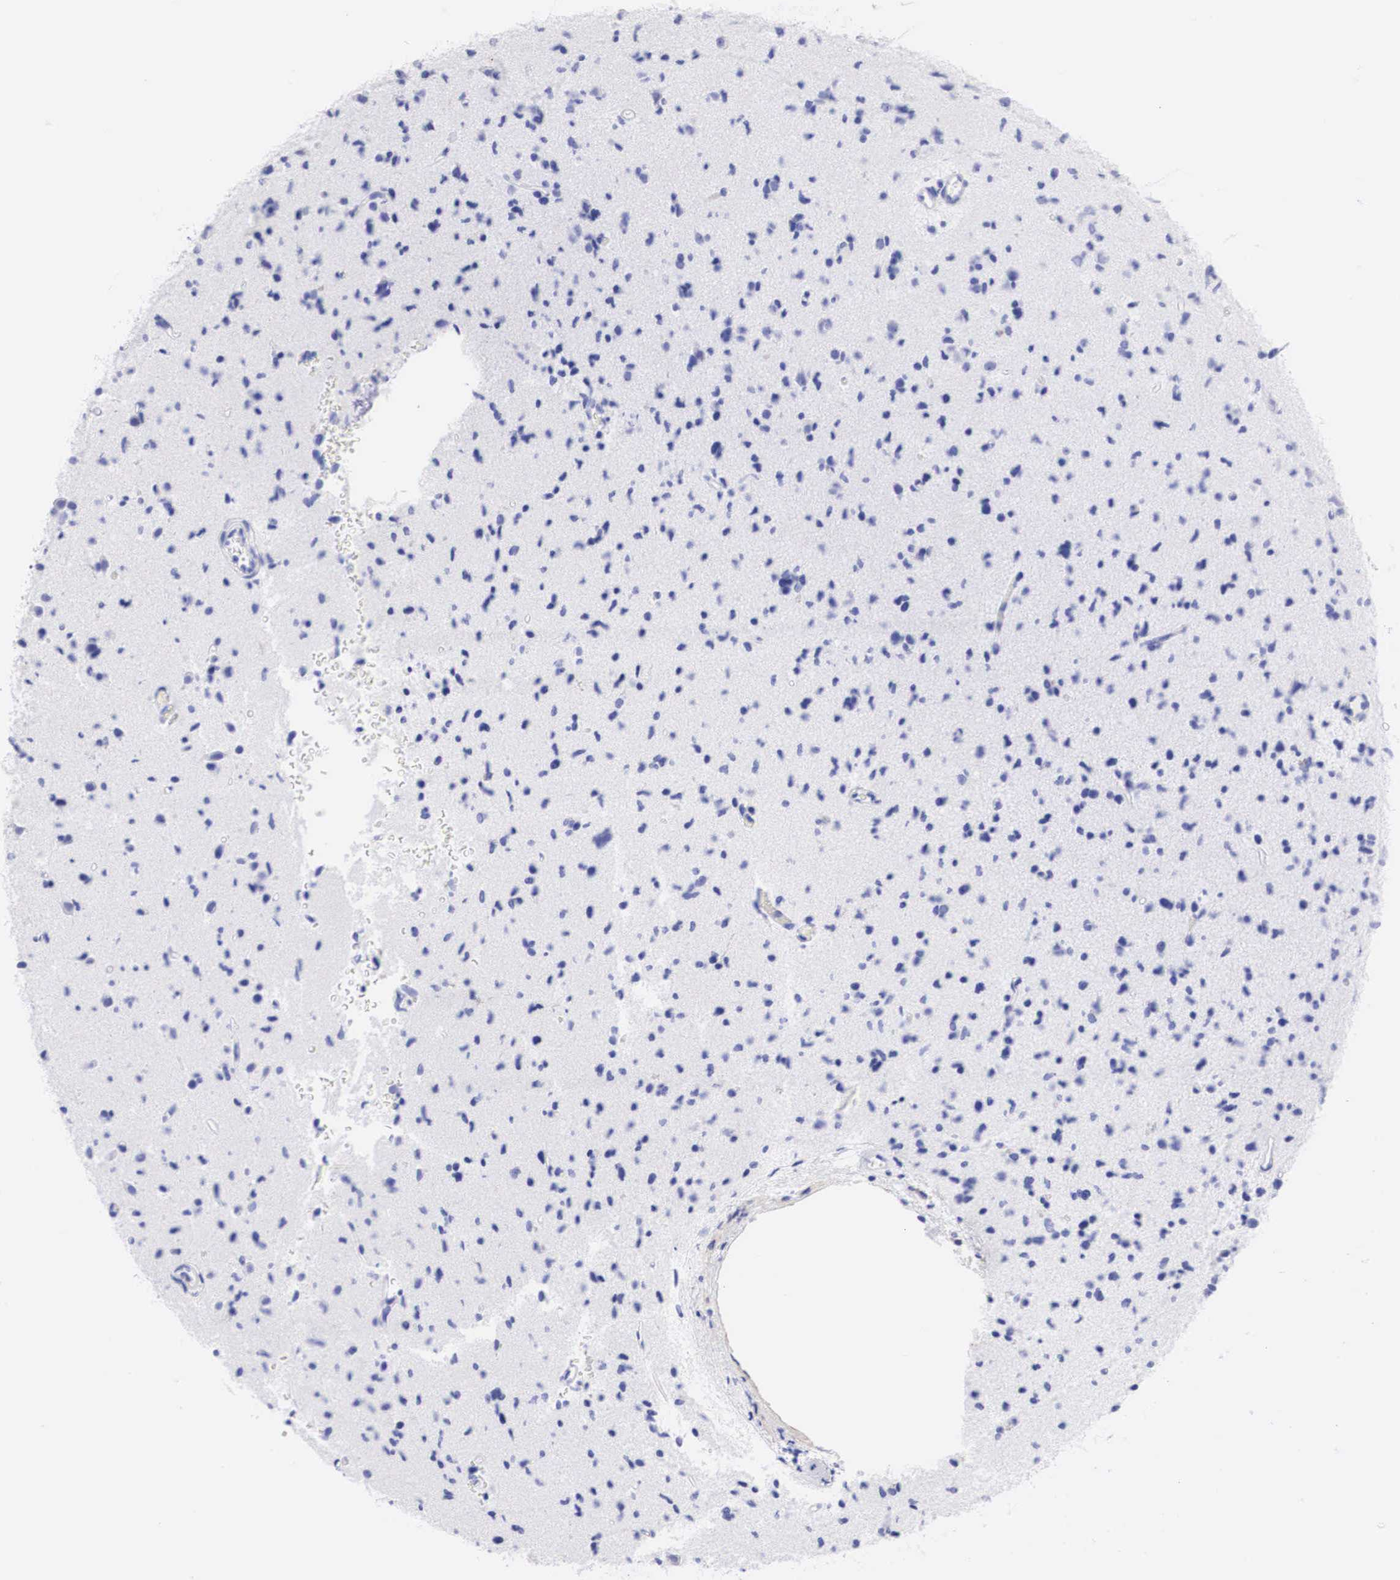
{"staining": {"intensity": "negative", "quantity": "none", "location": "none"}, "tissue": "glioma", "cell_type": "Tumor cells", "image_type": "cancer", "snomed": [{"axis": "morphology", "description": "Glioma, malignant, Low grade"}, {"axis": "topography", "description": "Brain"}], "caption": "Tumor cells show no significant protein staining in glioma.", "gene": "ERBB2", "patient": {"sex": "female", "age": 46}}